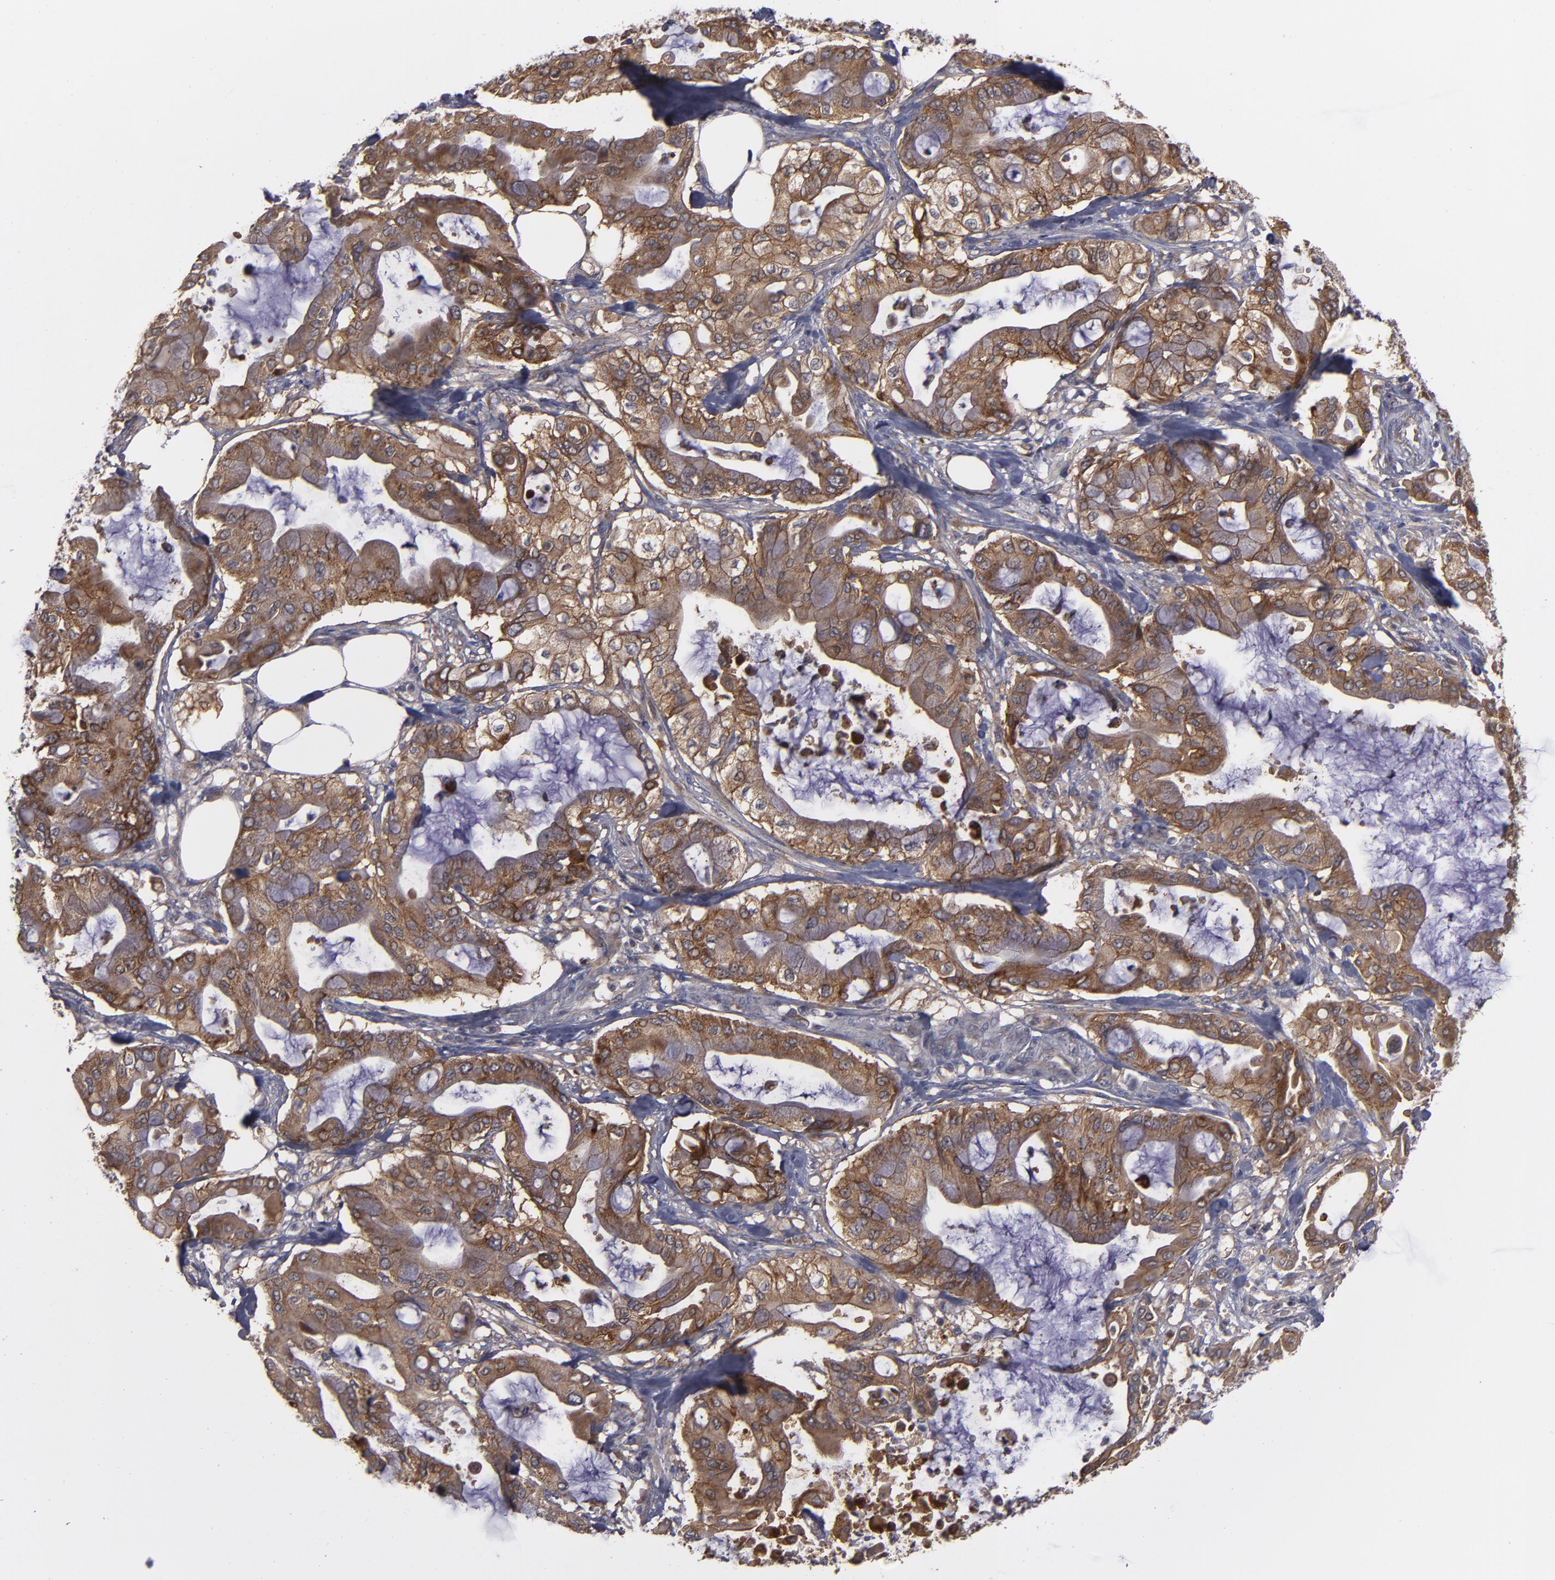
{"staining": {"intensity": "moderate", "quantity": ">75%", "location": "cytoplasmic/membranous"}, "tissue": "pancreatic cancer", "cell_type": "Tumor cells", "image_type": "cancer", "snomed": [{"axis": "morphology", "description": "Adenocarcinoma, NOS"}, {"axis": "morphology", "description": "Adenocarcinoma, metastatic, NOS"}, {"axis": "topography", "description": "Lymph node"}, {"axis": "topography", "description": "Pancreas"}, {"axis": "topography", "description": "Duodenum"}], "caption": "DAB immunohistochemical staining of pancreatic cancer shows moderate cytoplasmic/membranous protein staining in approximately >75% of tumor cells.", "gene": "BMP6", "patient": {"sex": "female", "age": 64}}